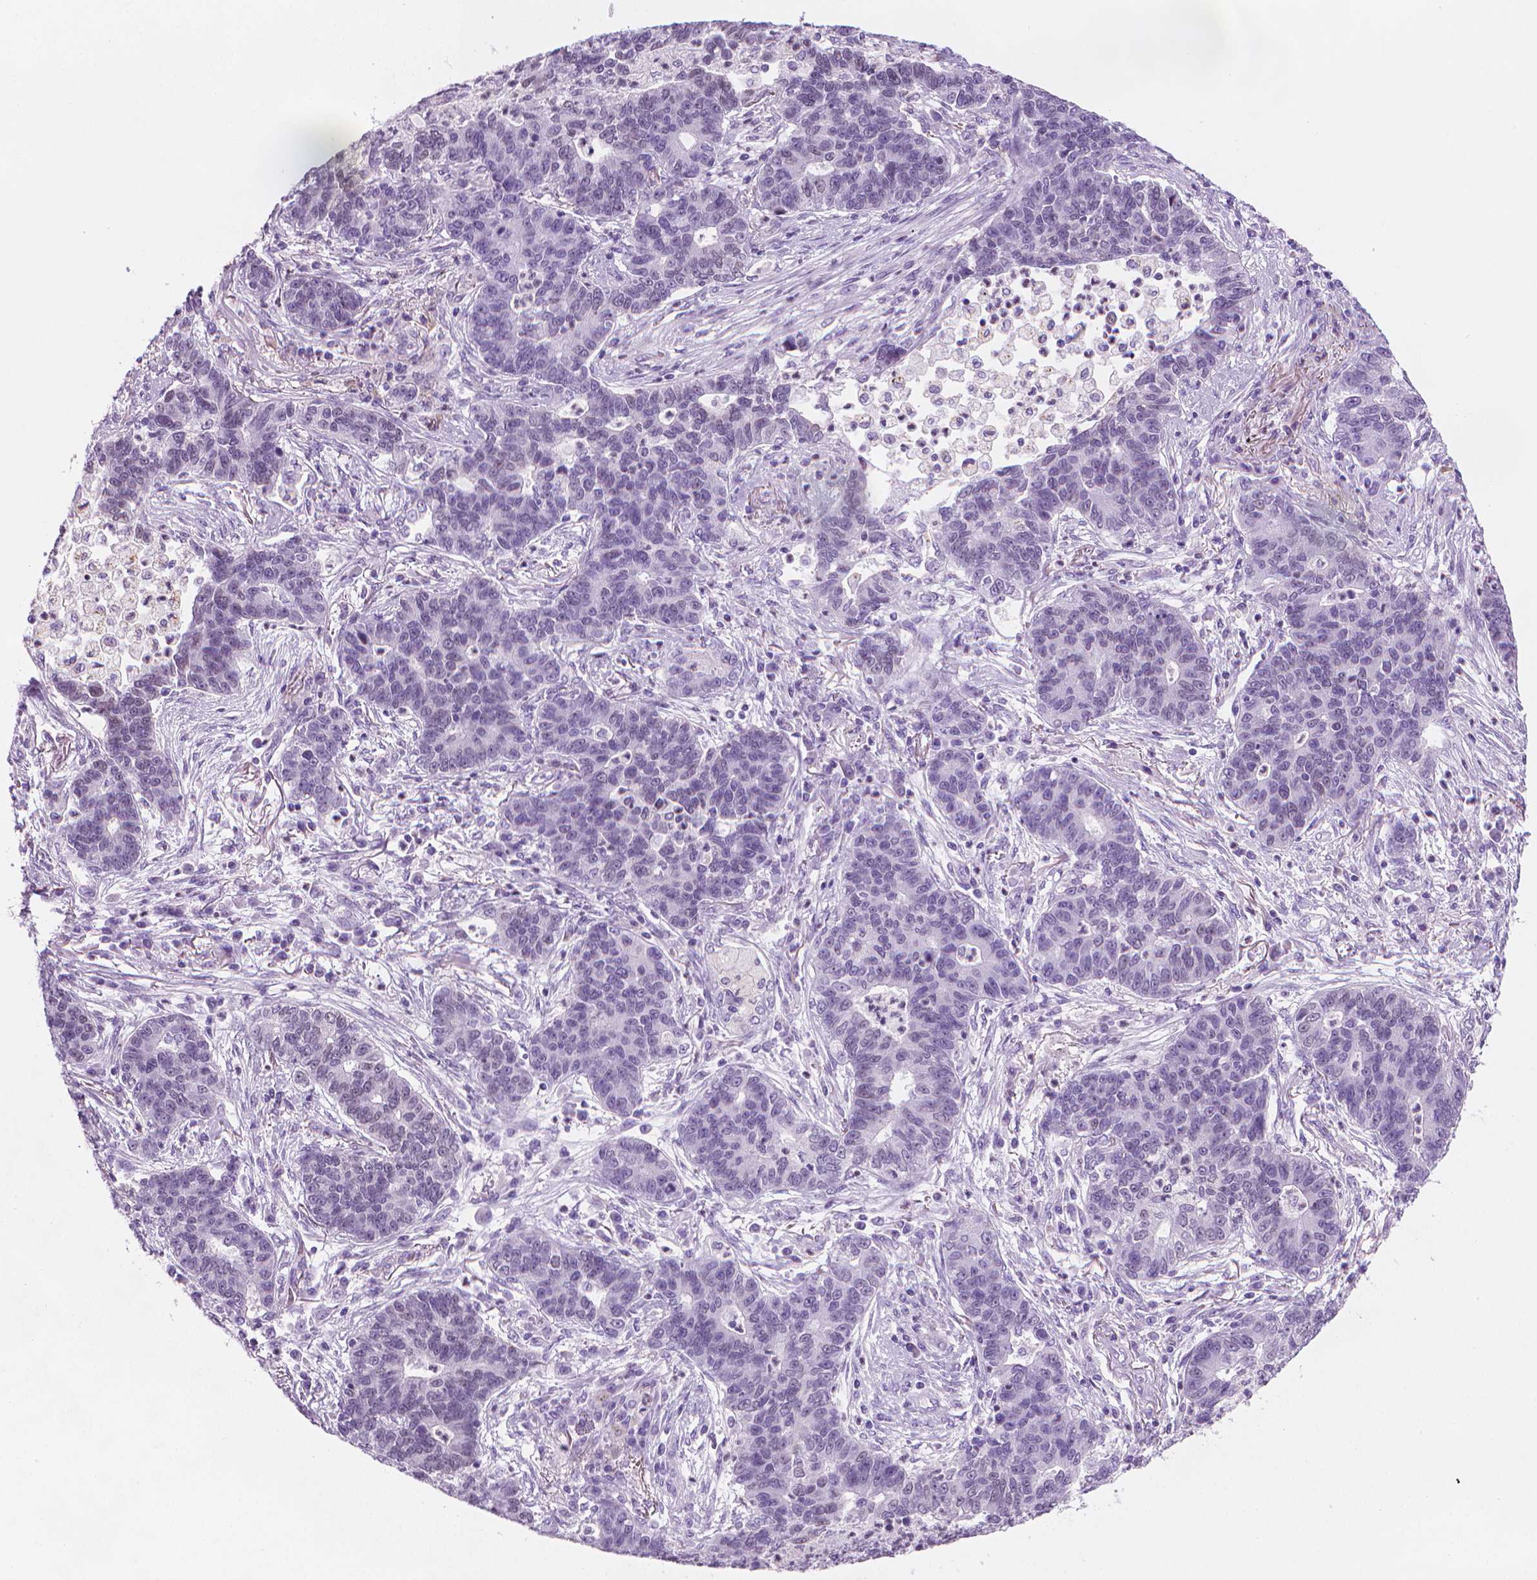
{"staining": {"intensity": "negative", "quantity": "none", "location": "none"}, "tissue": "lung cancer", "cell_type": "Tumor cells", "image_type": "cancer", "snomed": [{"axis": "morphology", "description": "Adenocarcinoma, NOS"}, {"axis": "topography", "description": "Lung"}], "caption": "Protein analysis of lung adenocarcinoma demonstrates no significant positivity in tumor cells.", "gene": "TTC29", "patient": {"sex": "female", "age": 57}}